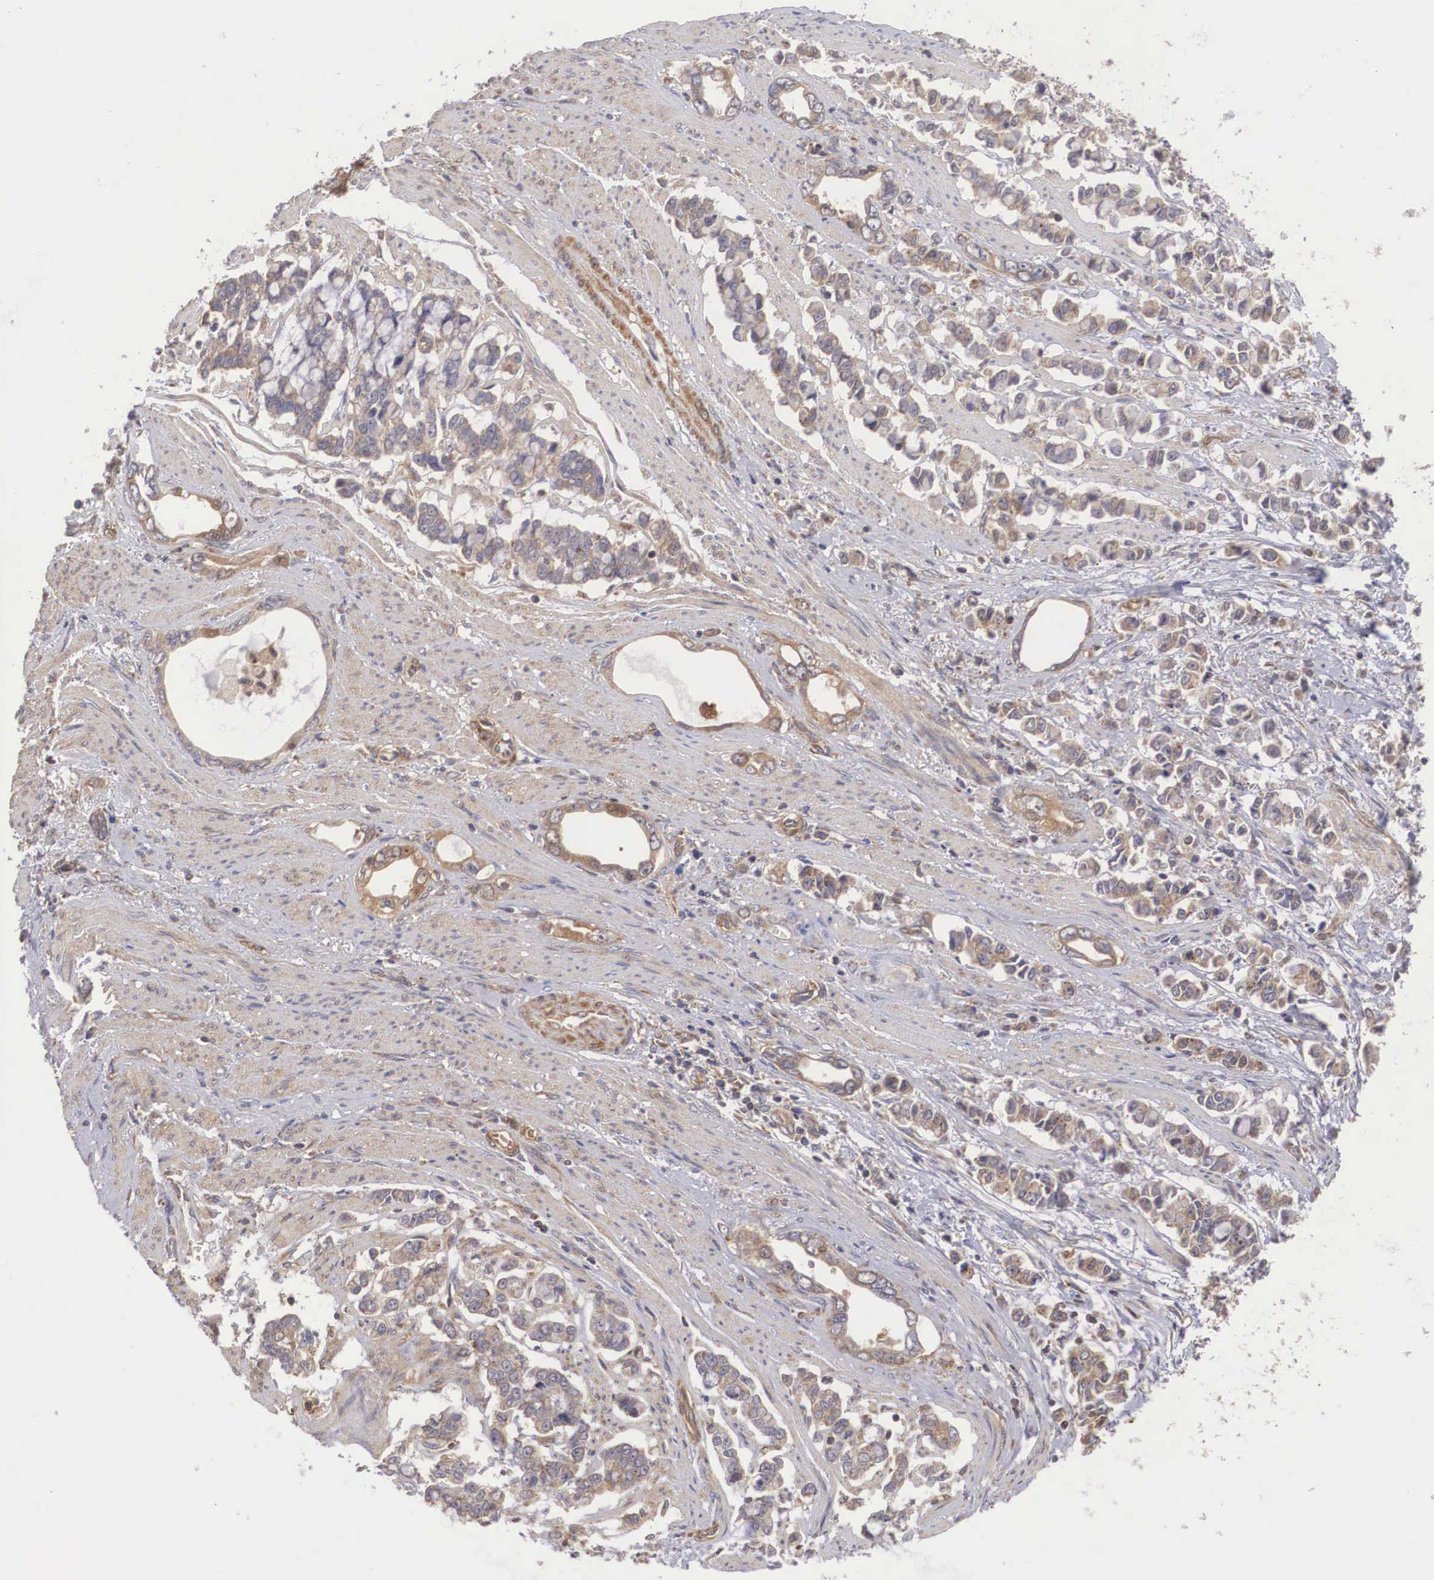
{"staining": {"intensity": "weak", "quantity": ">75%", "location": "cytoplasmic/membranous"}, "tissue": "stomach cancer", "cell_type": "Tumor cells", "image_type": "cancer", "snomed": [{"axis": "morphology", "description": "Adenocarcinoma, NOS"}, {"axis": "topography", "description": "Stomach"}], "caption": "Adenocarcinoma (stomach) stained with DAB (3,3'-diaminobenzidine) immunohistochemistry (IHC) shows low levels of weak cytoplasmic/membranous expression in approximately >75% of tumor cells.", "gene": "DHRS1", "patient": {"sex": "male", "age": 78}}